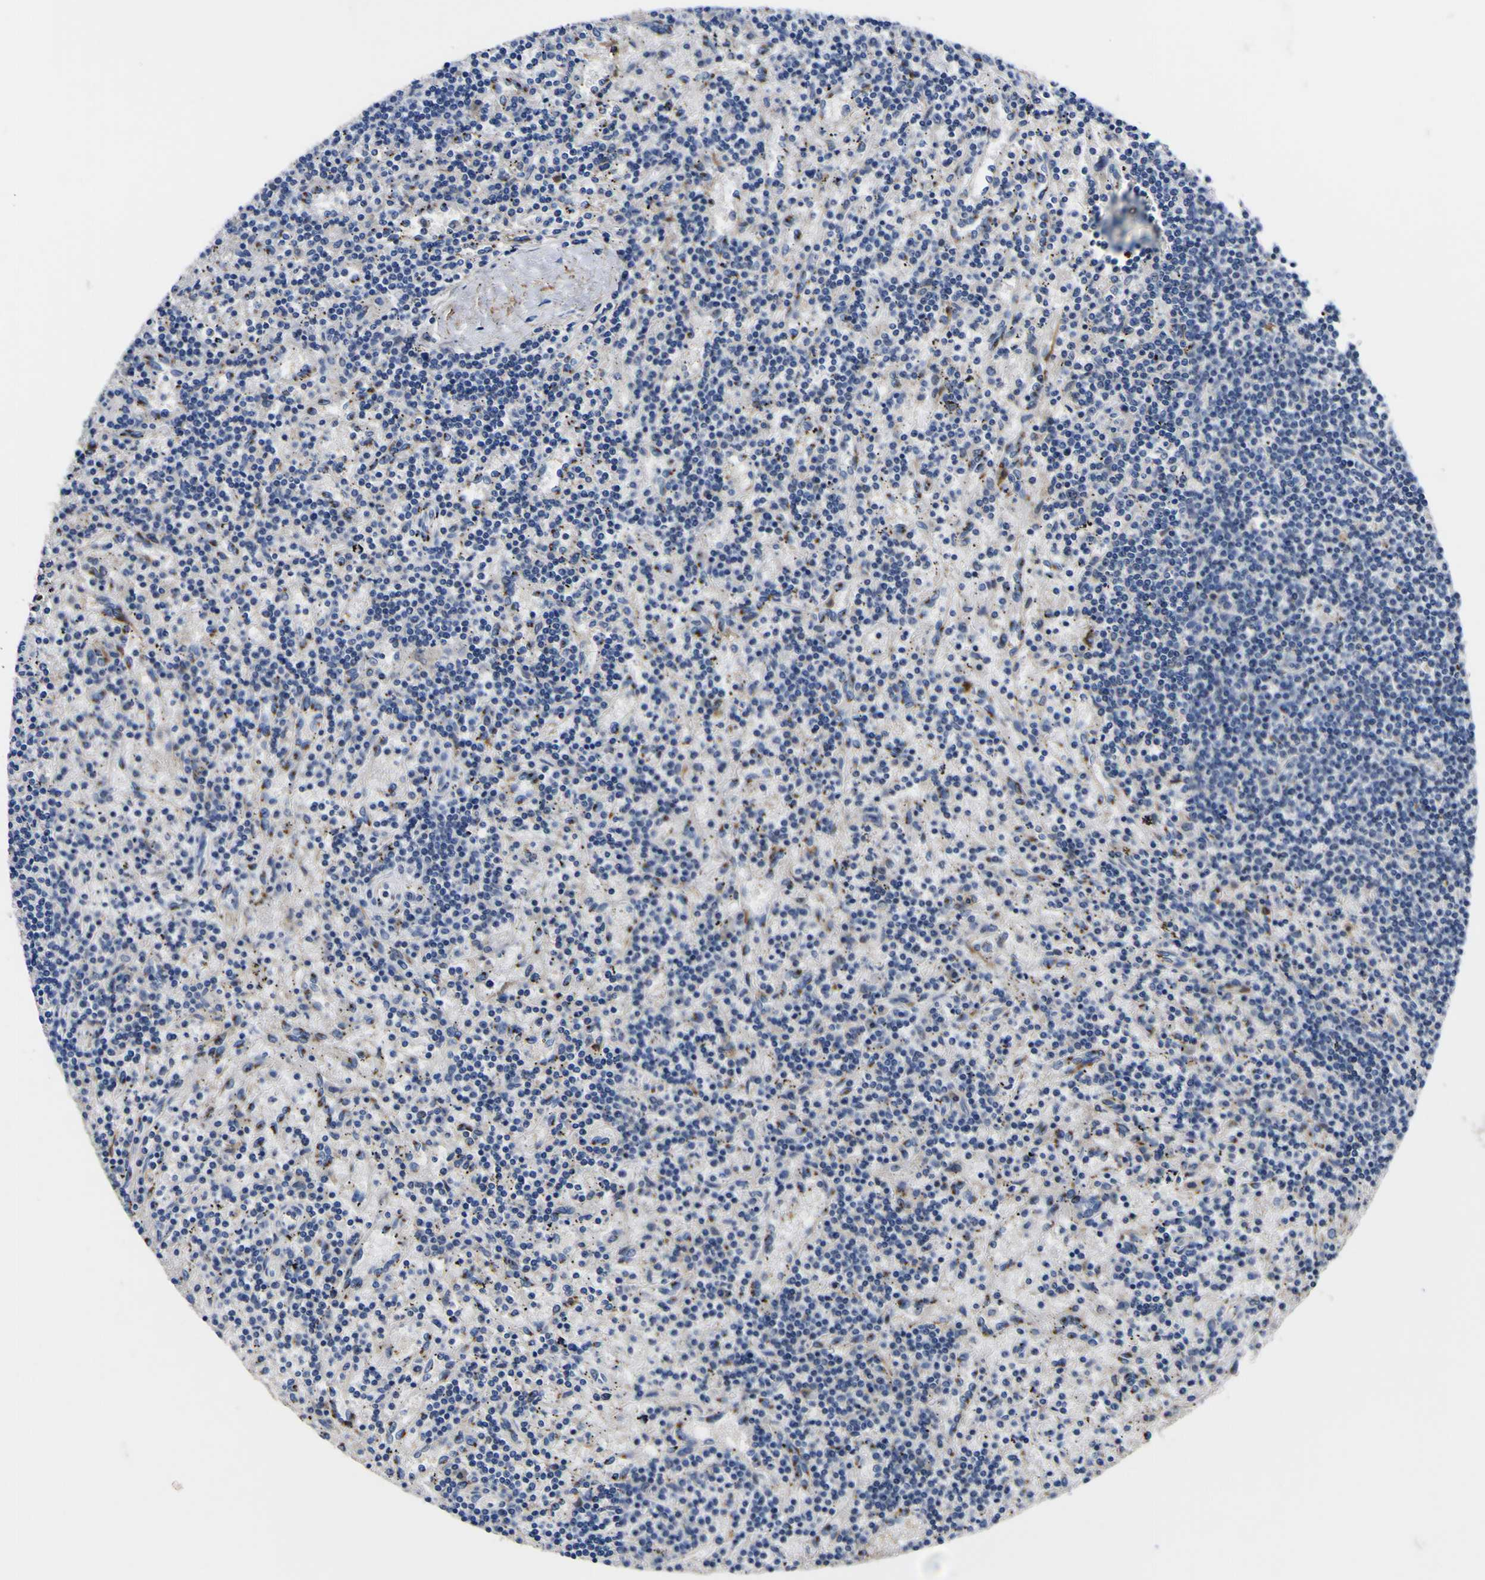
{"staining": {"intensity": "negative", "quantity": "none", "location": "none"}, "tissue": "lymphoma", "cell_type": "Tumor cells", "image_type": "cancer", "snomed": [{"axis": "morphology", "description": "Malignant lymphoma, non-Hodgkin's type, Low grade"}, {"axis": "topography", "description": "Spleen"}], "caption": "Immunohistochemical staining of lymphoma shows no significant expression in tumor cells. Brightfield microscopy of IHC stained with DAB (brown) and hematoxylin (blue), captured at high magnification.", "gene": "COA1", "patient": {"sex": "male", "age": 76}}